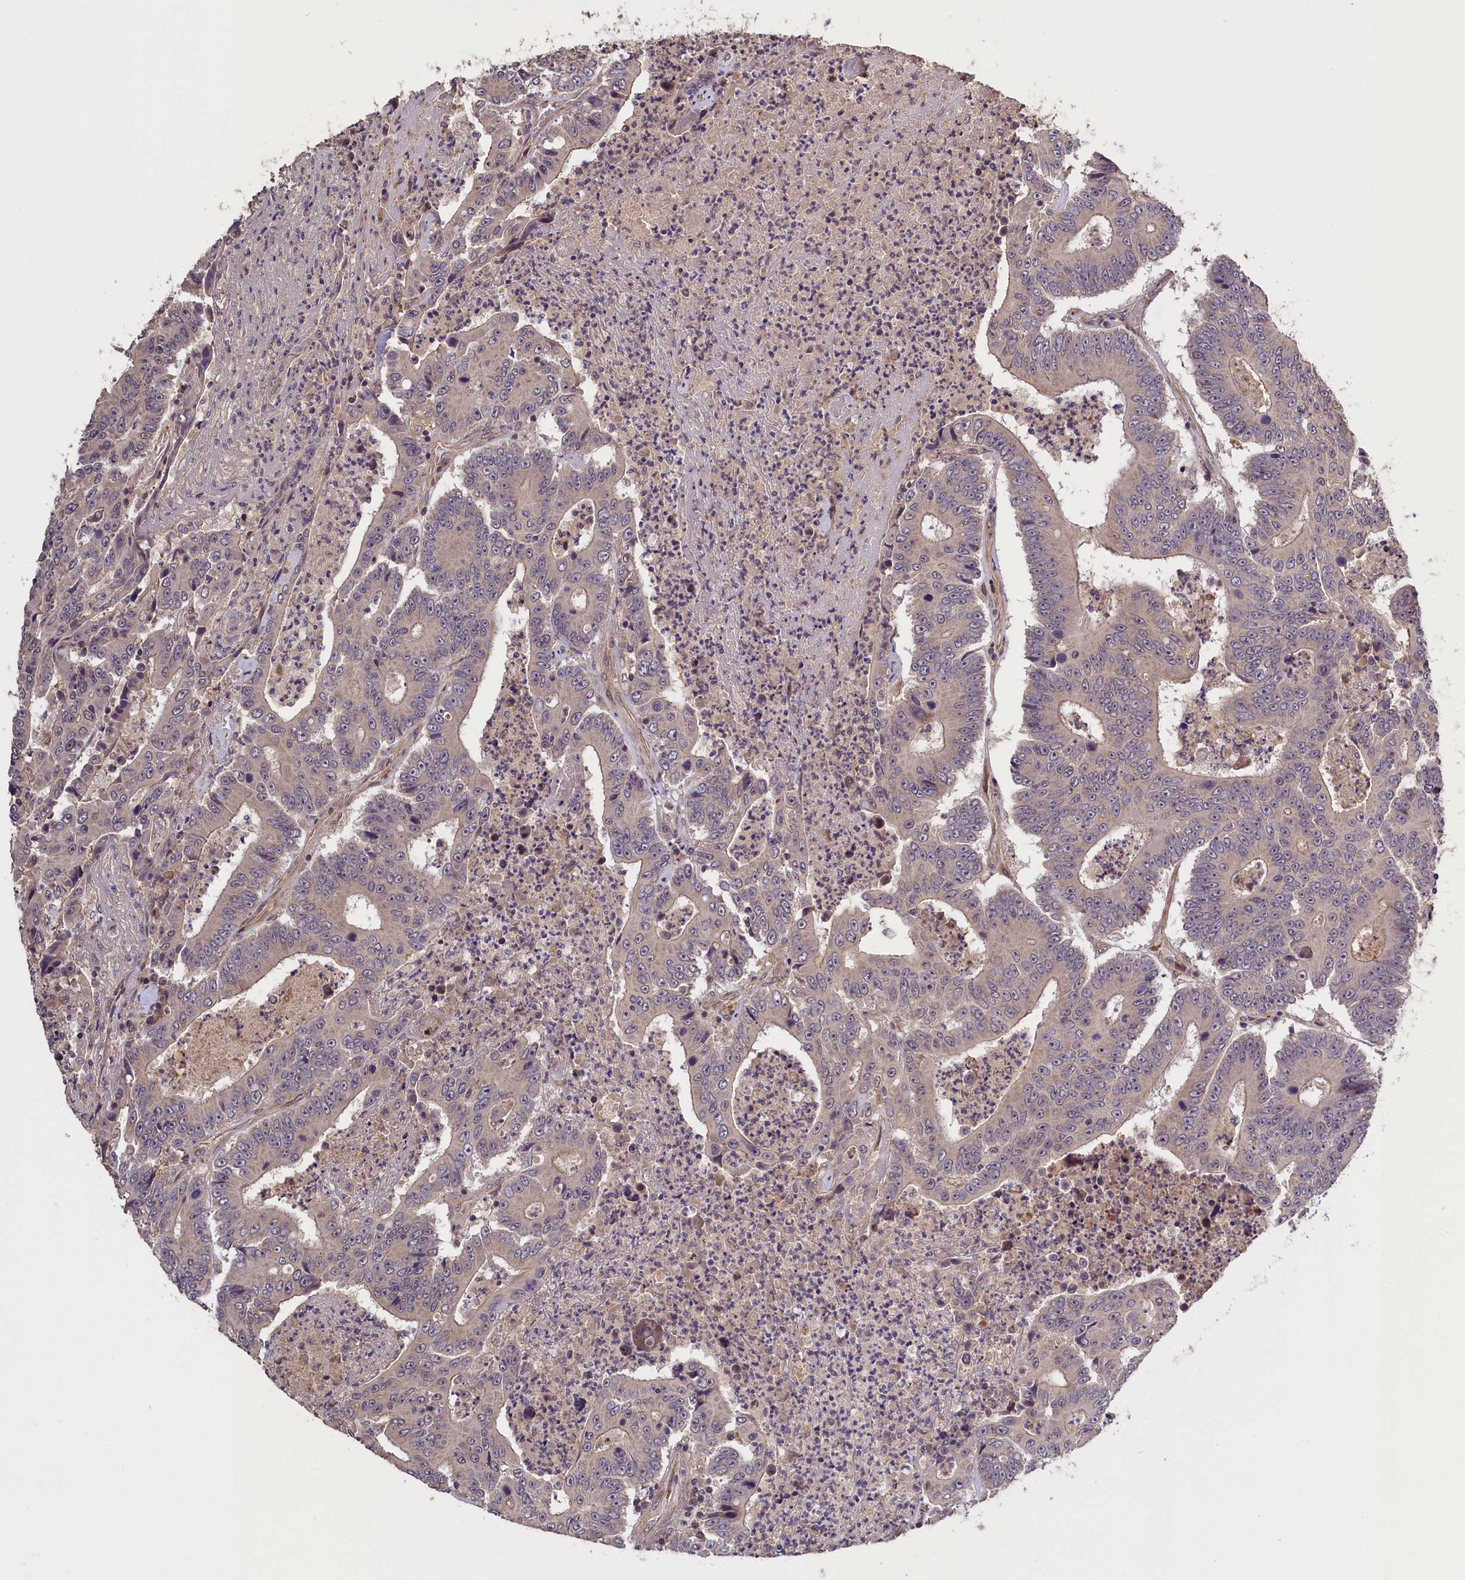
{"staining": {"intensity": "weak", "quantity": "<25%", "location": "cytoplasmic/membranous"}, "tissue": "colorectal cancer", "cell_type": "Tumor cells", "image_type": "cancer", "snomed": [{"axis": "morphology", "description": "Adenocarcinoma, NOS"}, {"axis": "topography", "description": "Colon"}], "caption": "The micrograph displays no staining of tumor cells in colorectal adenocarcinoma. (Brightfield microscopy of DAB (3,3'-diaminobenzidine) IHC at high magnification).", "gene": "DNAJB9", "patient": {"sex": "male", "age": 83}}